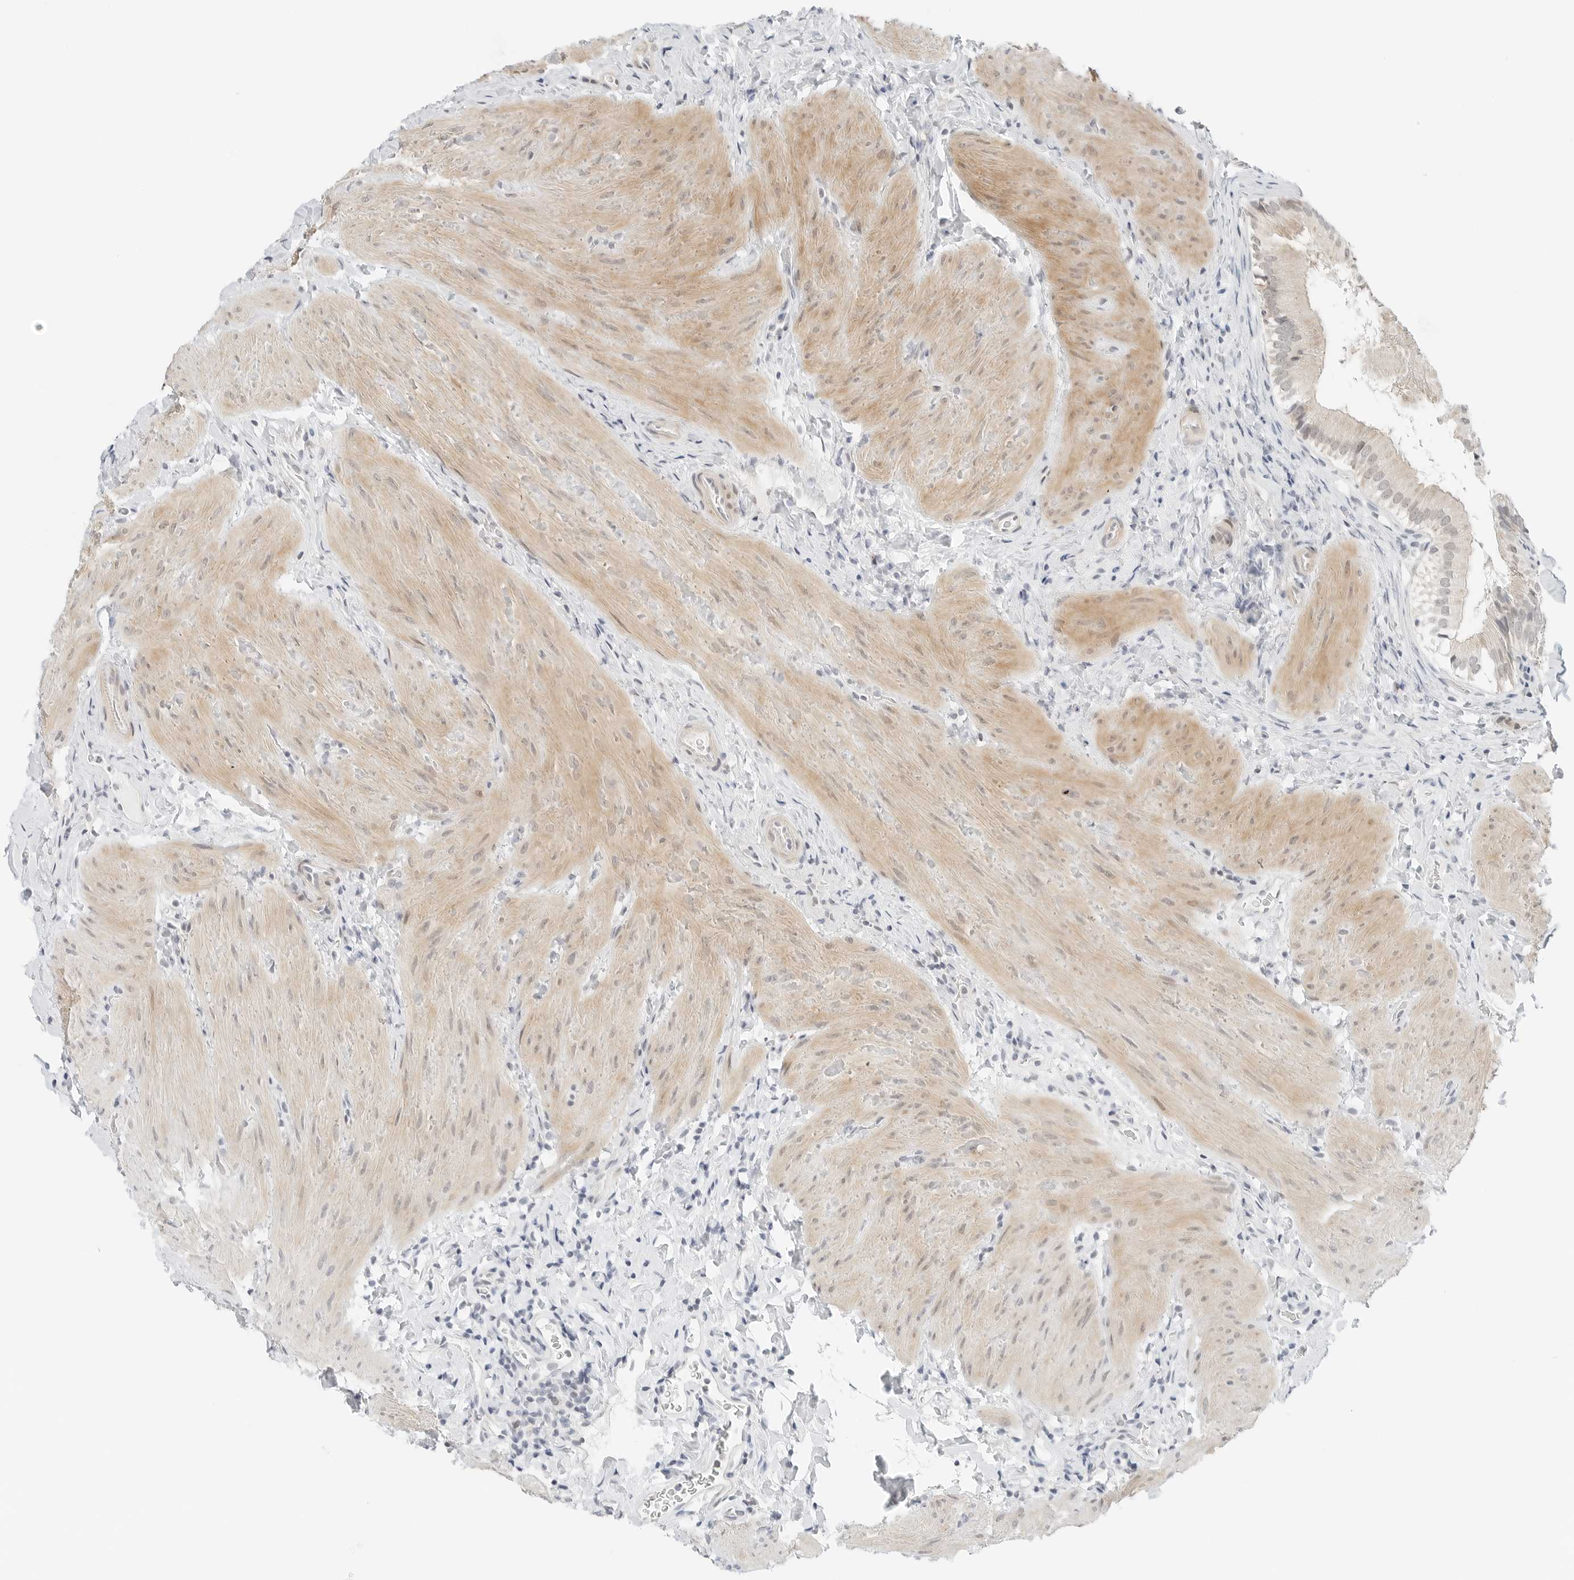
{"staining": {"intensity": "weak", "quantity": "<25%", "location": "cytoplasmic/membranous"}, "tissue": "gallbladder", "cell_type": "Glandular cells", "image_type": "normal", "snomed": [{"axis": "morphology", "description": "Normal tissue, NOS"}, {"axis": "topography", "description": "Gallbladder"}], "caption": "IHC of normal human gallbladder exhibits no staining in glandular cells.", "gene": "CCSAP", "patient": {"sex": "female", "age": 30}}